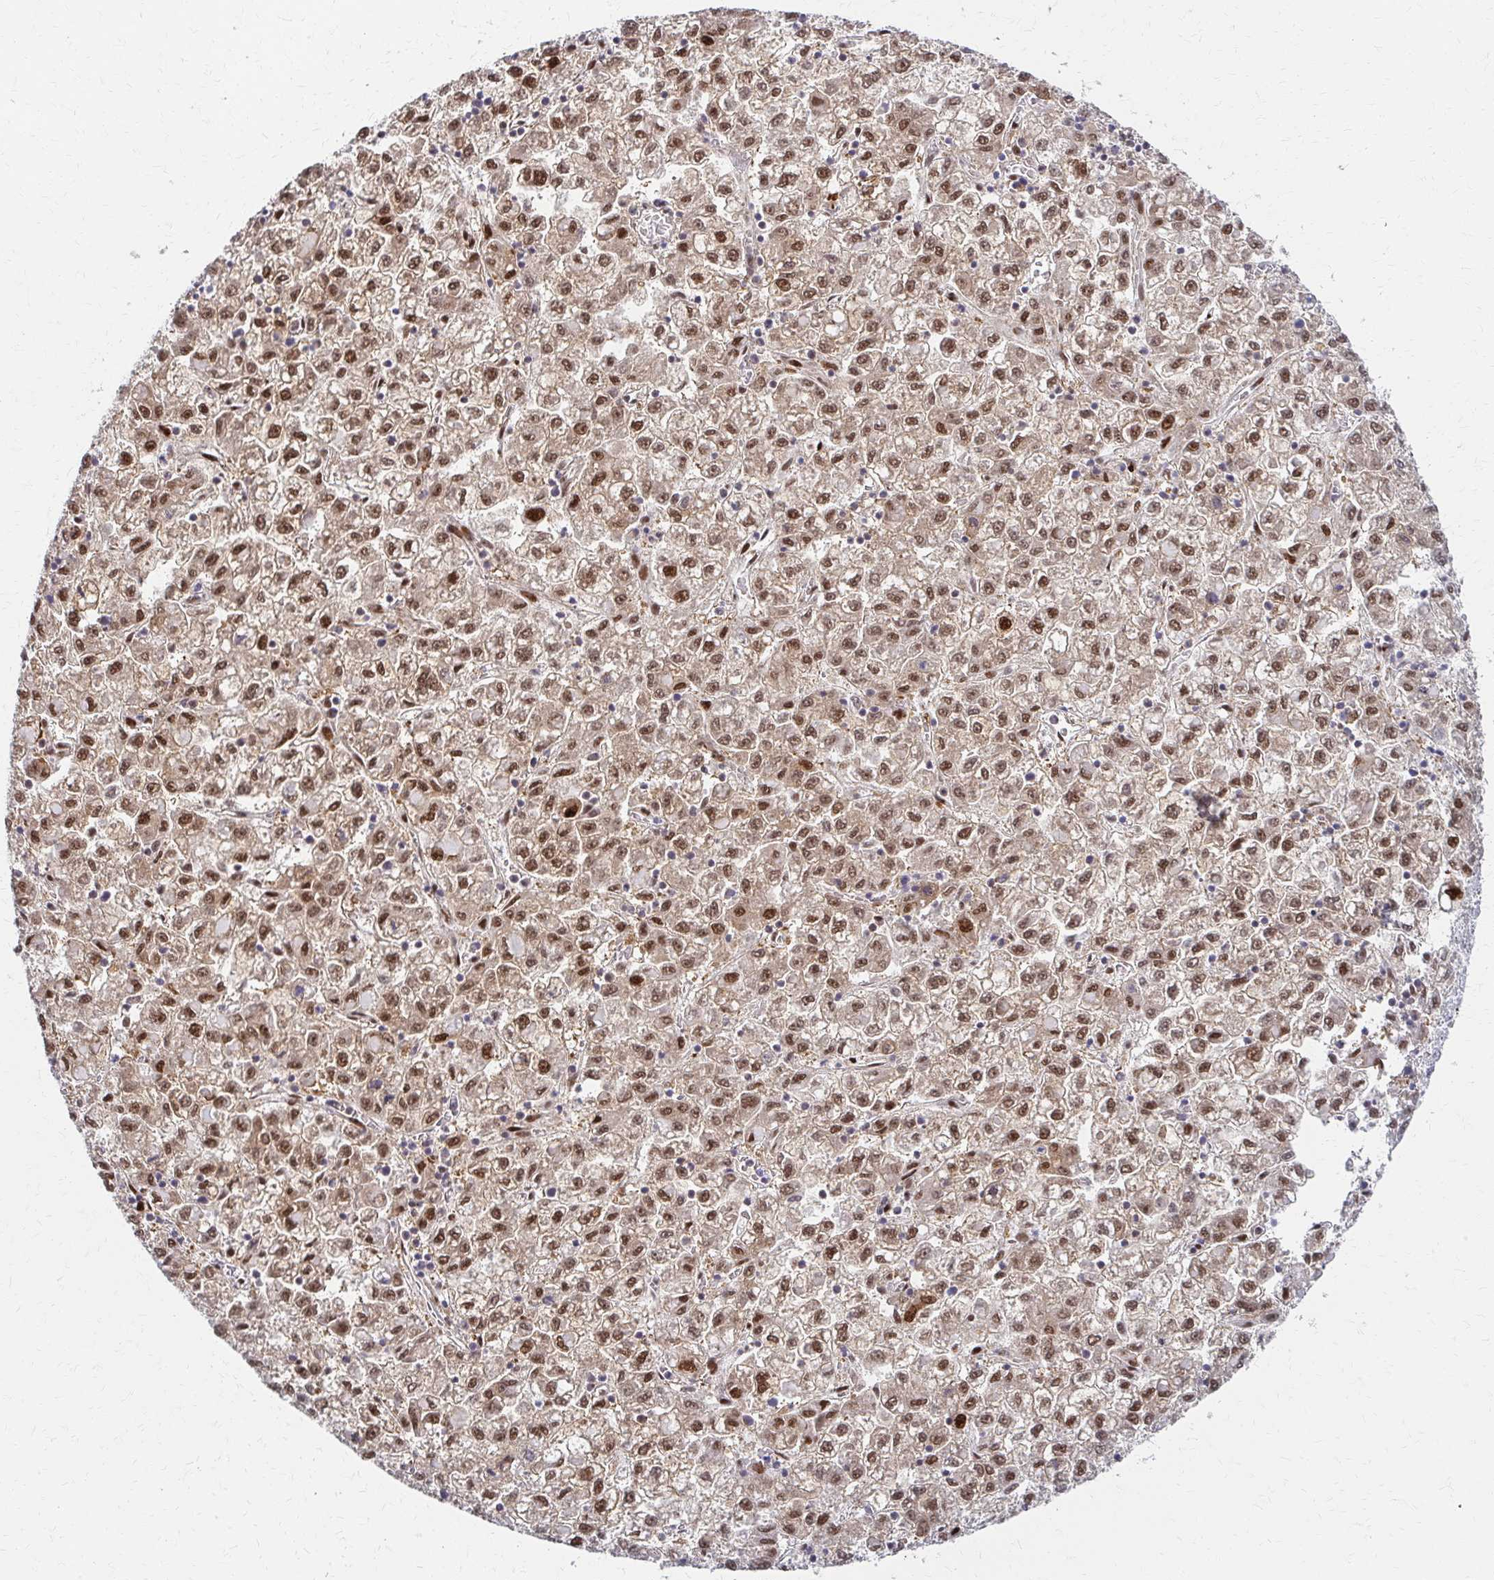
{"staining": {"intensity": "moderate", "quantity": ">75%", "location": "nuclear"}, "tissue": "liver cancer", "cell_type": "Tumor cells", "image_type": "cancer", "snomed": [{"axis": "morphology", "description": "Carcinoma, Hepatocellular, NOS"}, {"axis": "topography", "description": "Liver"}], "caption": "A brown stain shows moderate nuclear staining of a protein in human liver cancer tumor cells.", "gene": "PSMD7", "patient": {"sex": "male", "age": 40}}